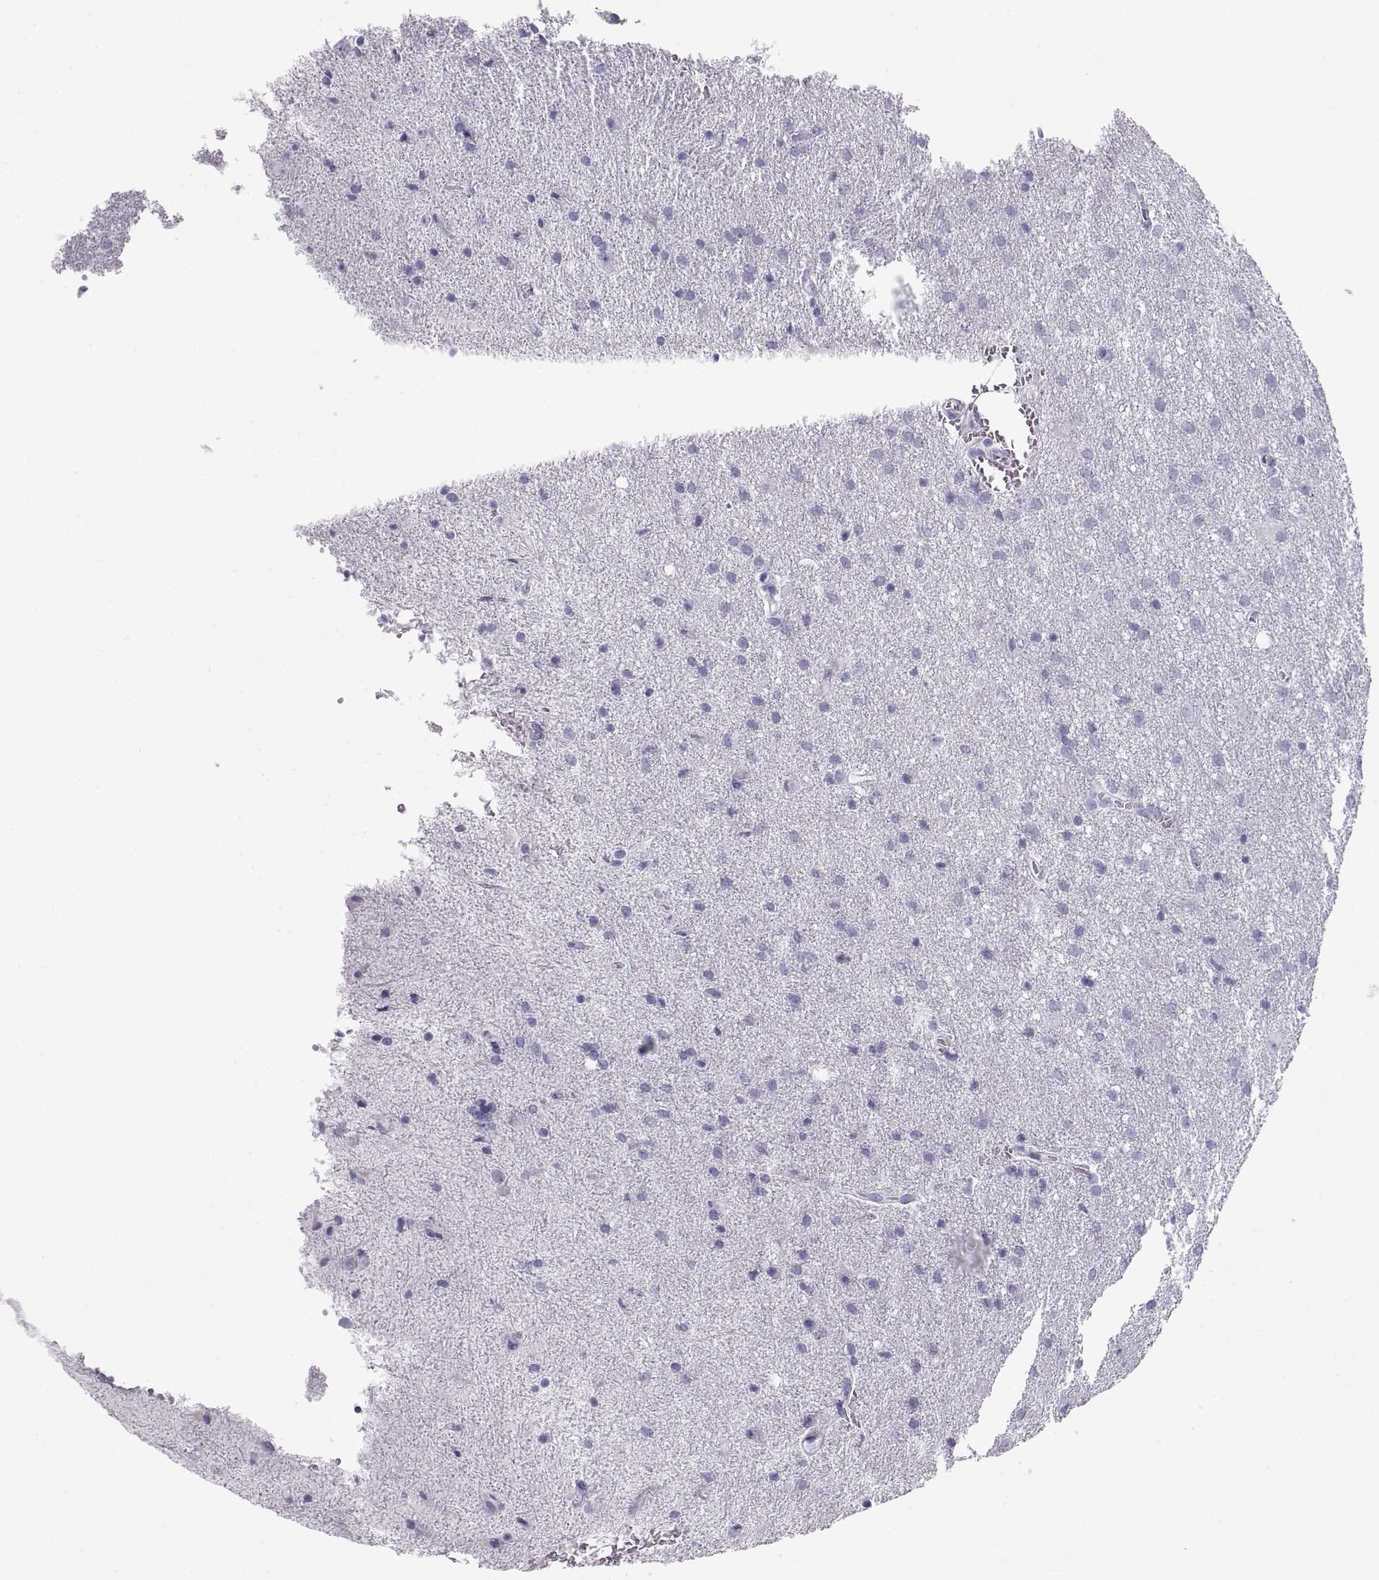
{"staining": {"intensity": "negative", "quantity": "none", "location": "none"}, "tissue": "glioma", "cell_type": "Tumor cells", "image_type": "cancer", "snomed": [{"axis": "morphology", "description": "Glioma, malignant, Low grade"}, {"axis": "topography", "description": "Brain"}], "caption": "IHC image of neoplastic tissue: glioma stained with DAB shows no significant protein positivity in tumor cells.", "gene": "RD3", "patient": {"sex": "male", "age": 58}}